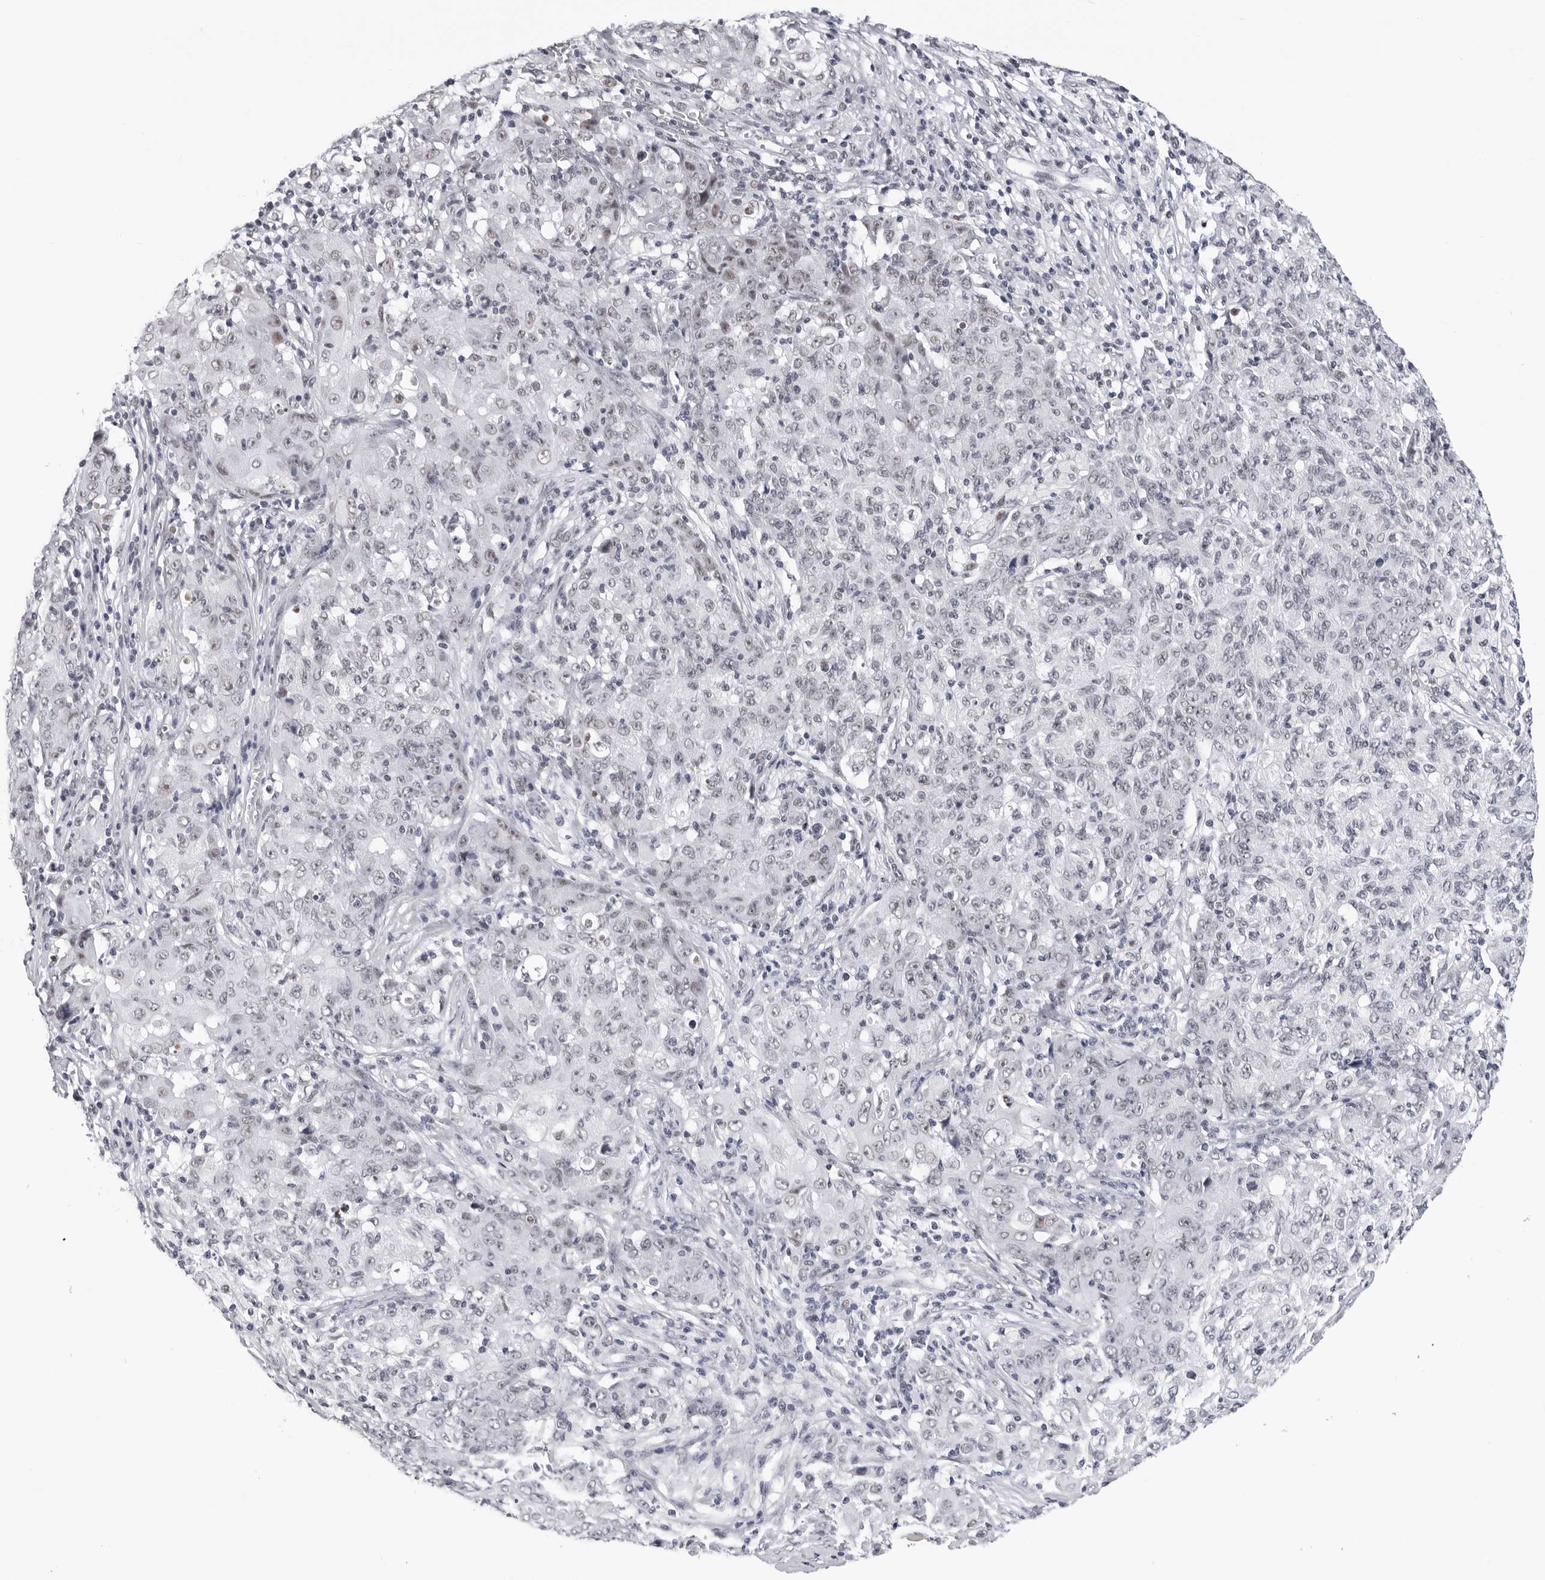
{"staining": {"intensity": "negative", "quantity": "none", "location": "none"}, "tissue": "ovarian cancer", "cell_type": "Tumor cells", "image_type": "cancer", "snomed": [{"axis": "morphology", "description": "Carcinoma, endometroid"}, {"axis": "topography", "description": "Ovary"}], "caption": "The image shows no staining of tumor cells in ovarian cancer (endometroid carcinoma). (DAB (3,3'-diaminobenzidine) immunohistochemistry, high magnification).", "gene": "SF3B4", "patient": {"sex": "female", "age": 42}}